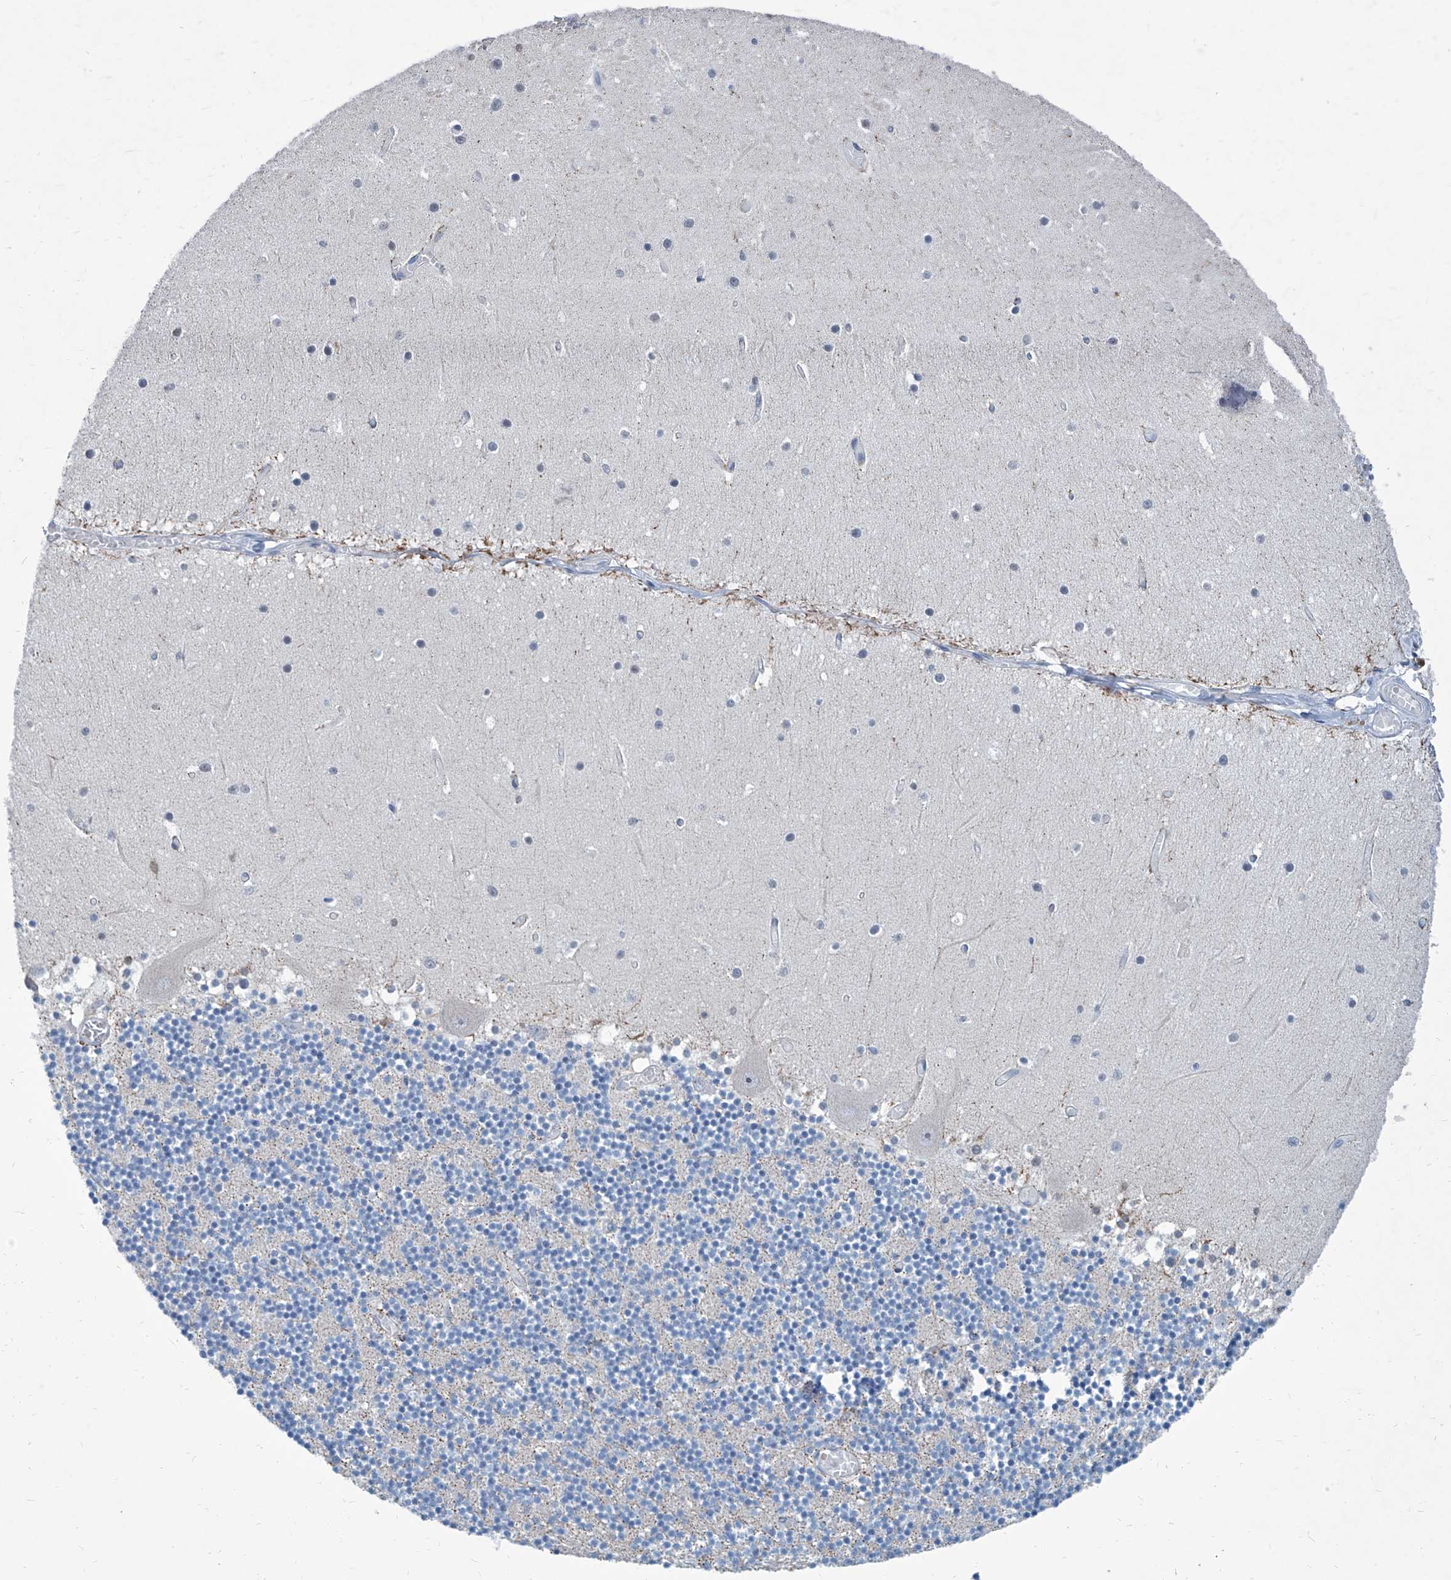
{"staining": {"intensity": "negative", "quantity": "none", "location": "none"}, "tissue": "cerebellum", "cell_type": "Cells in granular layer", "image_type": "normal", "snomed": [{"axis": "morphology", "description": "Normal tissue, NOS"}, {"axis": "topography", "description": "Cerebellum"}], "caption": "High power microscopy micrograph of an immunohistochemistry (IHC) photomicrograph of benign cerebellum, revealing no significant positivity in cells in granular layer. (DAB immunohistochemistry (IHC) with hematoxylin counter stain).", "gene": "ZNF519", "patient": {"sex": "female", "age": 28}}